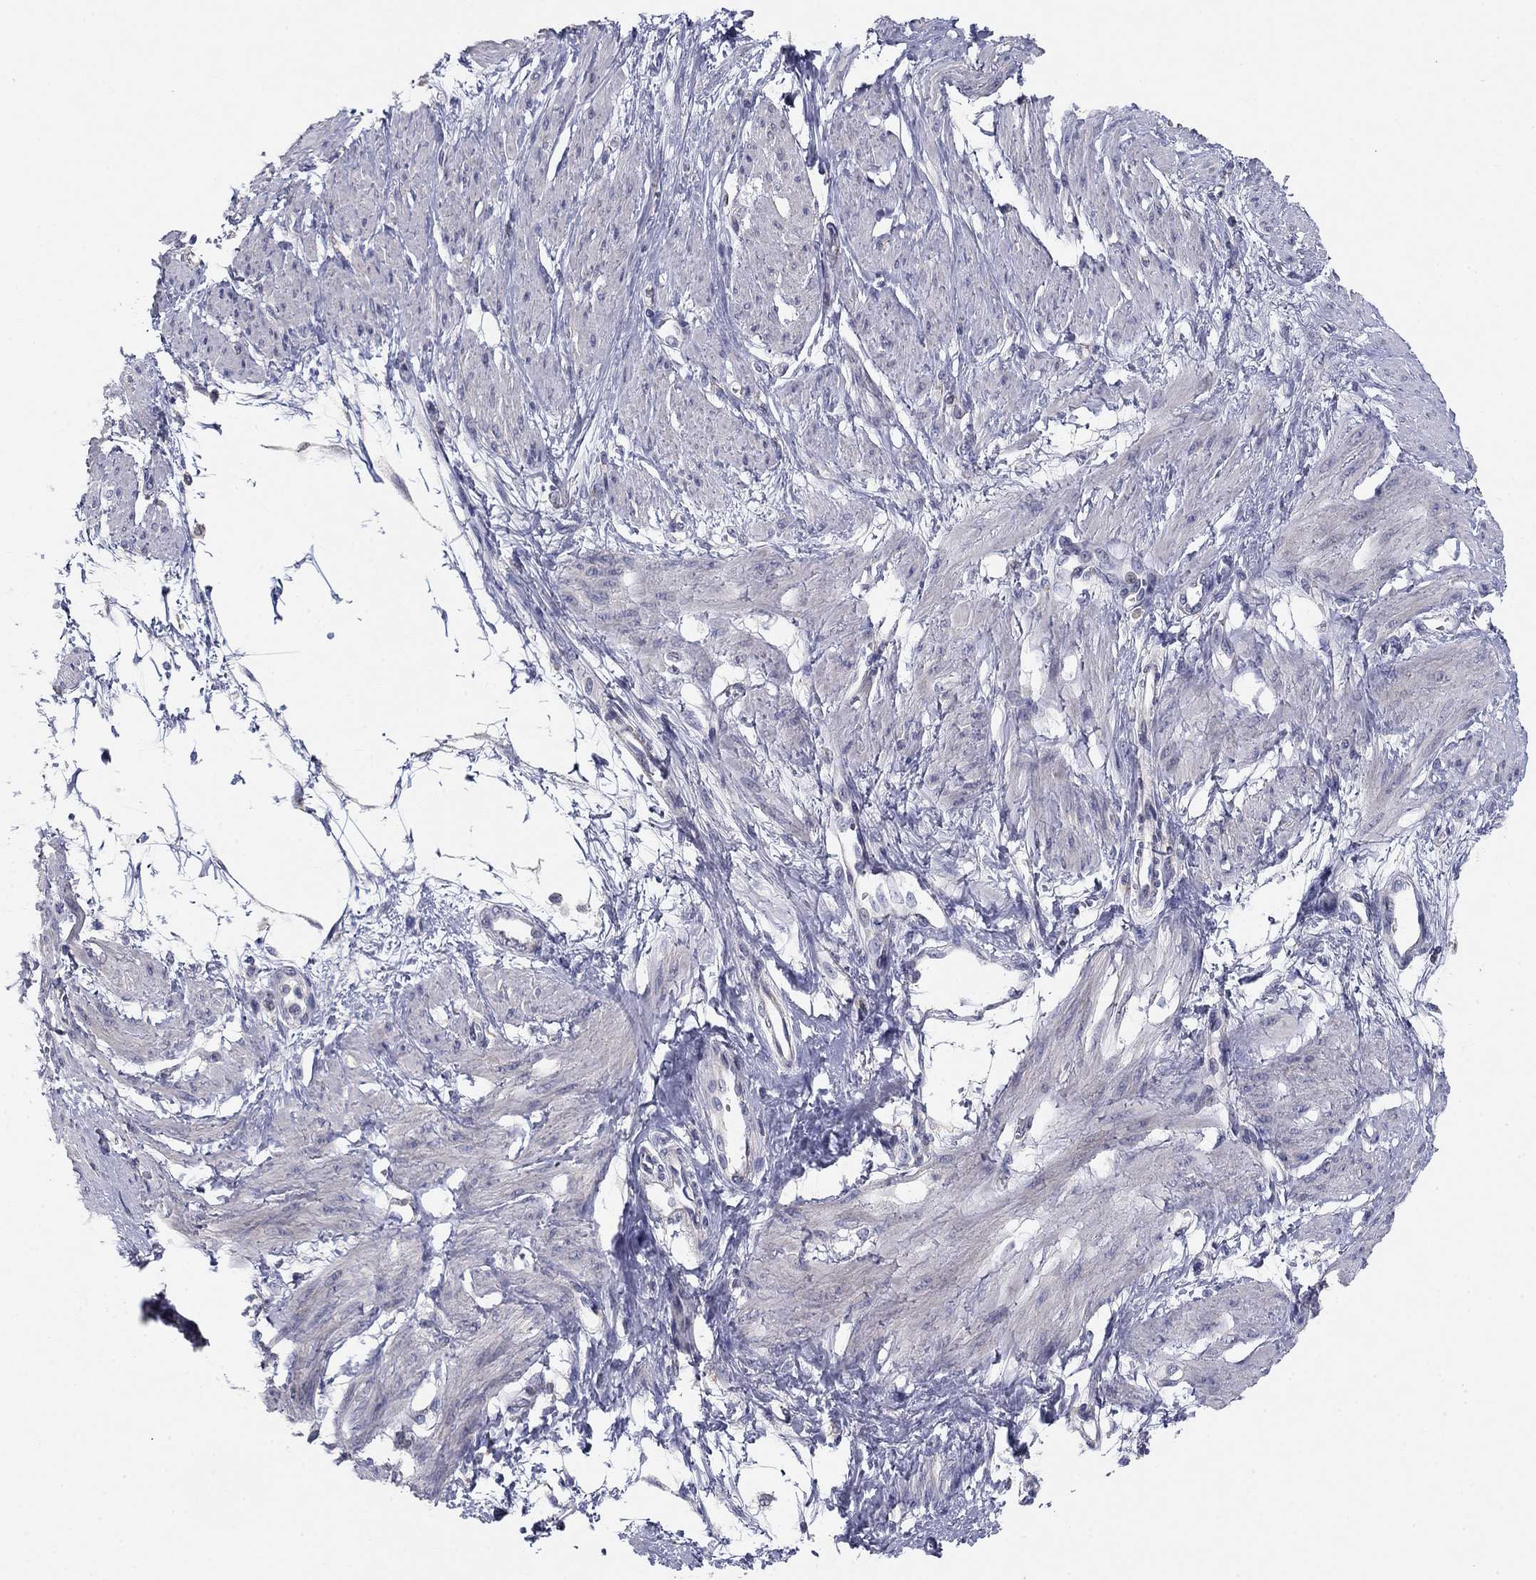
{"staining": {"intensity": "negative", "quantity": "none", "location": "none"}, "tissue": "smooth muscle", "cell_type": "Smooth muscle cells", "image_type": "normal", "snomed": [{"axis": "morphology", "description": "Normal tissue, NOS"}, {"axis": "topography", "description": "Smooth muscle"}, {"axis": "topography", "description": "Uterus"}], "caption": "Immunohistochemistry image of benign smooth muscle: human smooth muscle stained with DAB reveals no significant protein positivity in smooth muscle cells.", "gene": "SEPTIN3", "patient": {"sex": "female", "age": 39}}